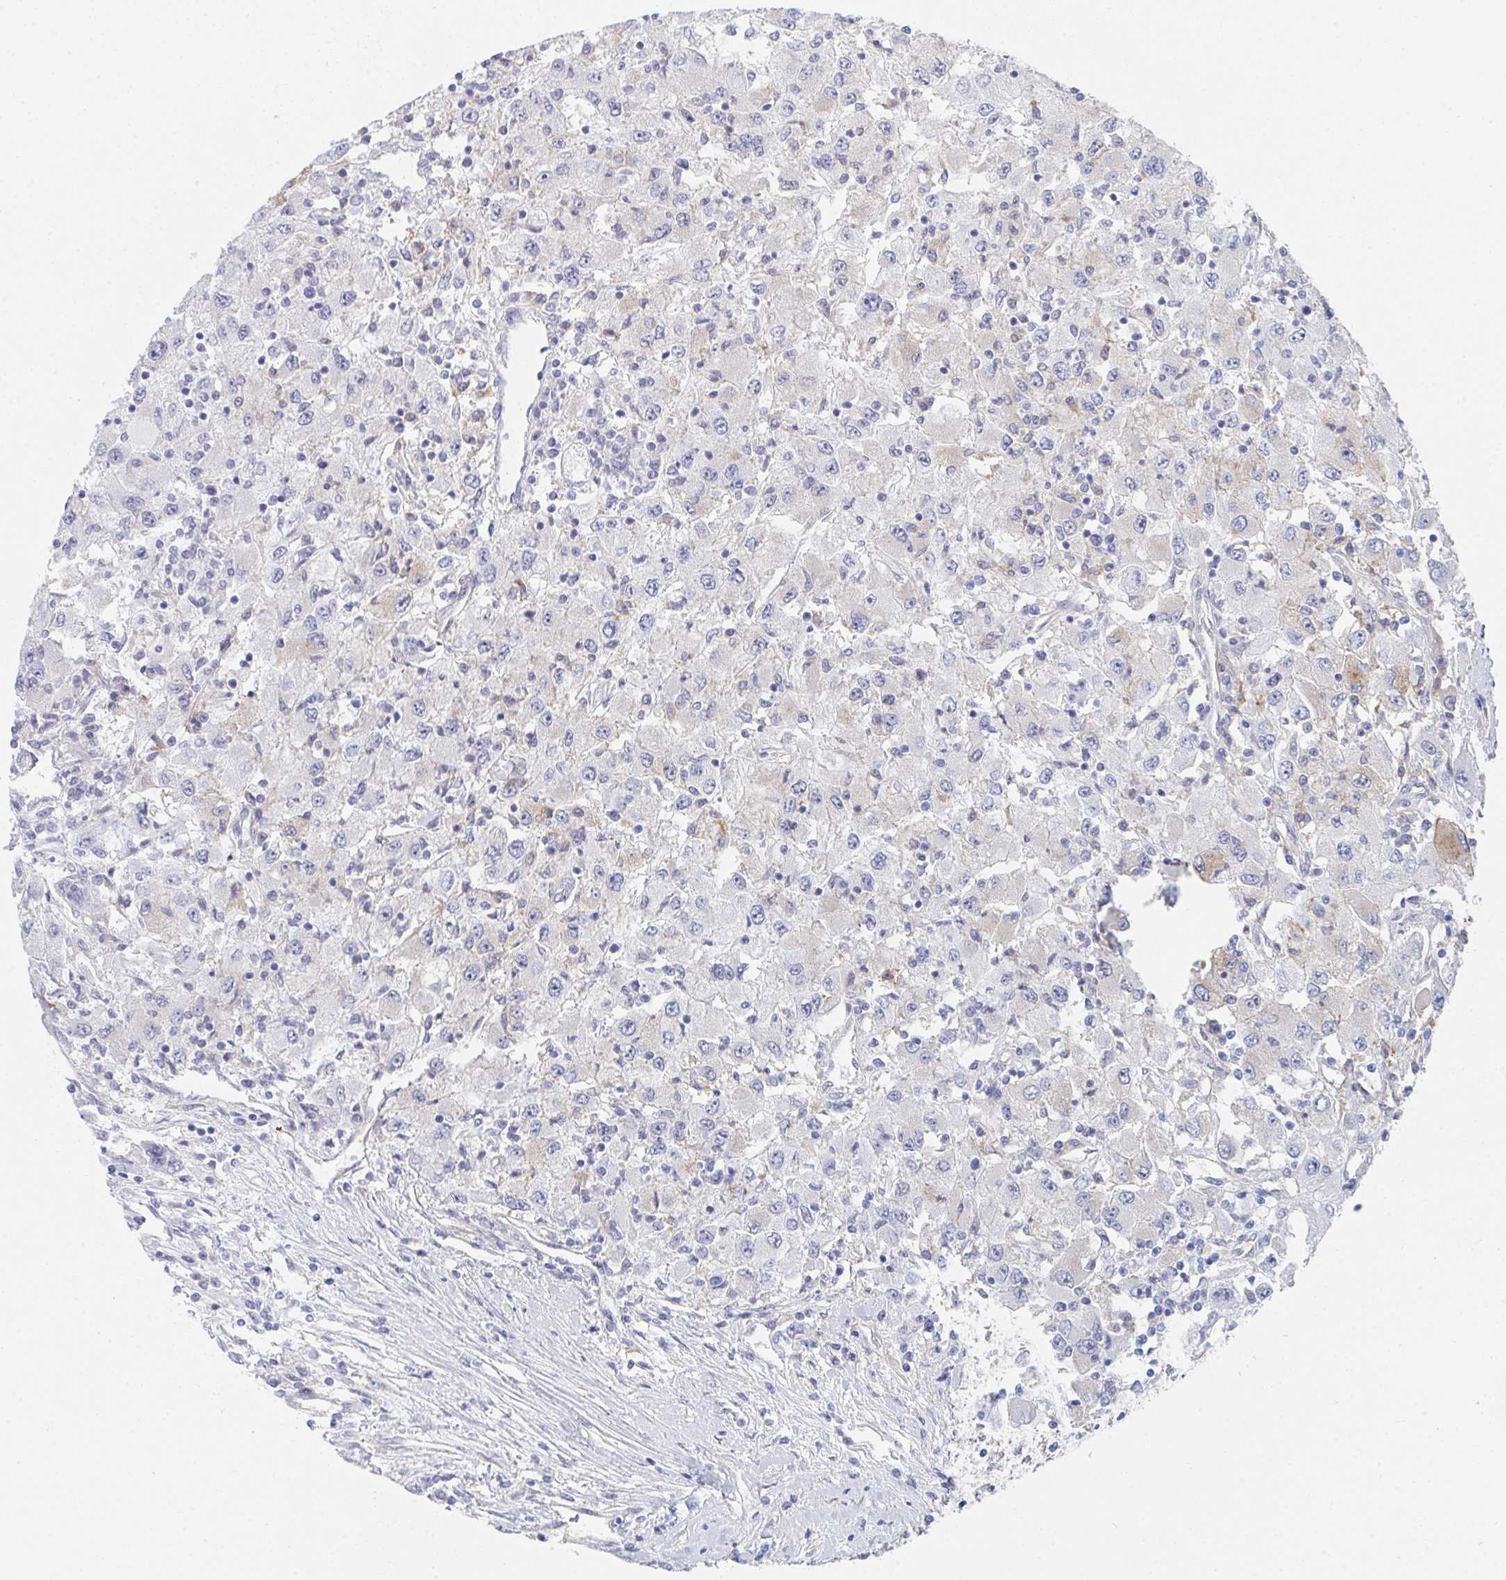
{"staining": {"intensity": "negative", "quantity": "none", "location": "none"}, "tissue": "renal cancer", "cell_type": "Tumor cells", "image_type": "cancer", "snomed": [{"axis": "morphology", "description": "Adenocarcinoma, NOS"}, {"axis": "topography", "description": "Kidney"}], "caption": "There is no significant expression in tumor cells of renal cancer. (Immunohistochemistry, brightfield microscopy, high magnification).", "gene": "DAB2", "patient": {"sex": "female", "age": 67}}